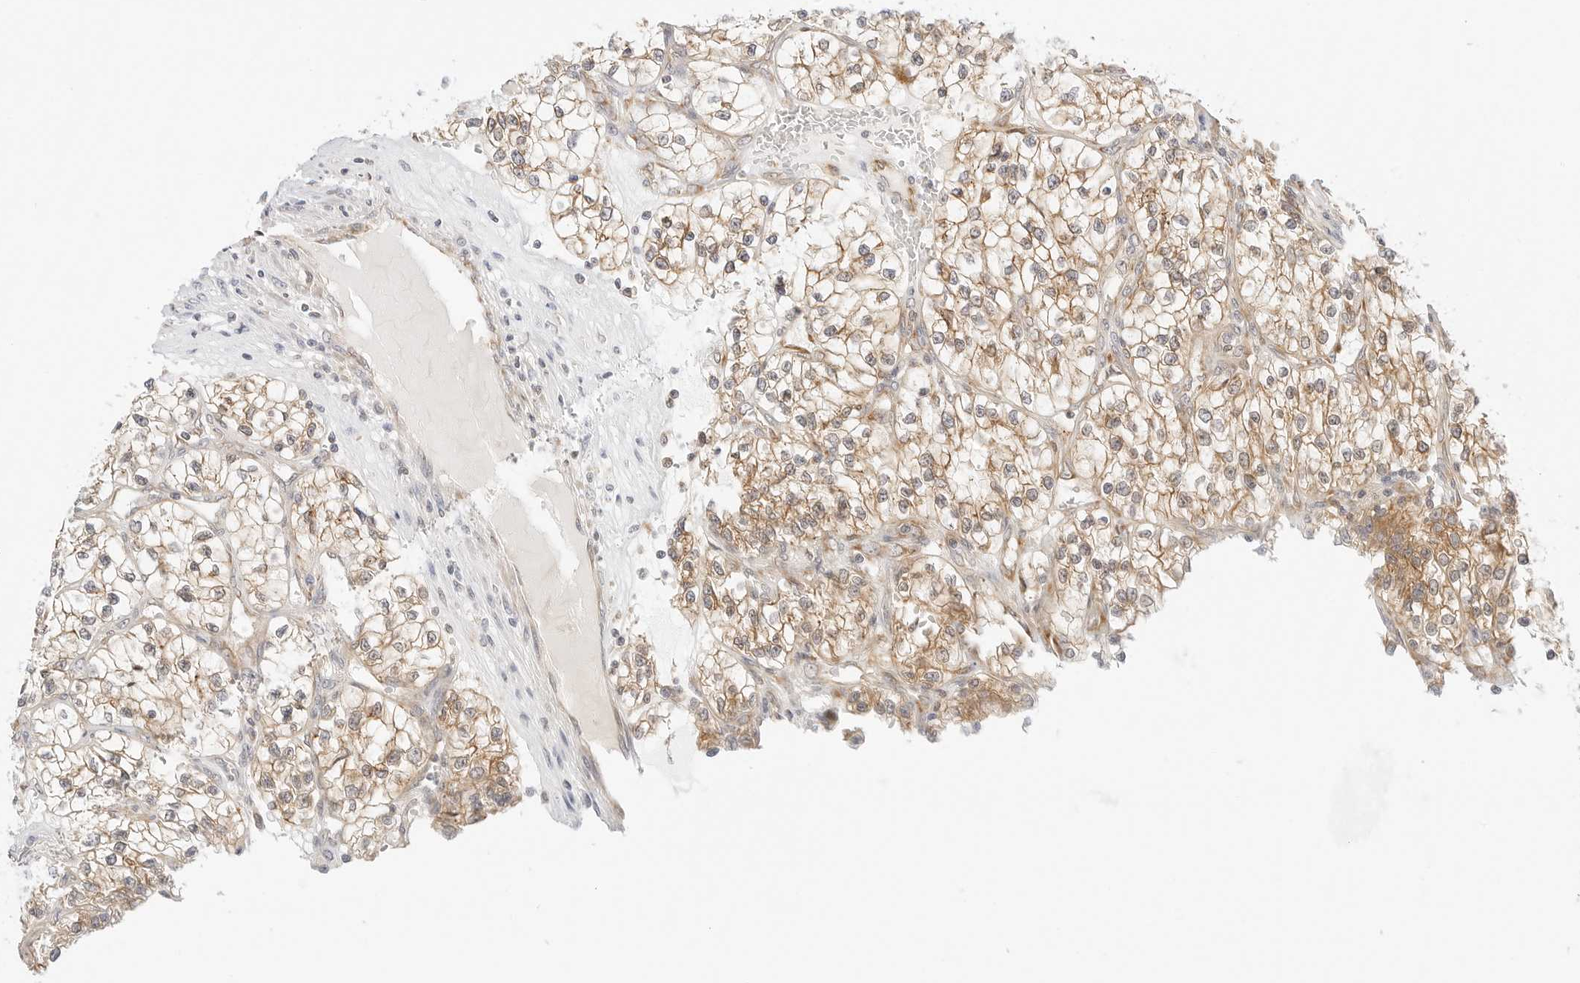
{"staining": {"intensity": "moderate", "quantity": ">75%", "location": "cytoplasmic/membranous"}, "tissue": "renal cancer", "cell_type": "Tumor cells", "image_type": "cancer", "snomed": [{"axis": "morphology", "description": "Adenocarcinoma, NOS"}, {"axis": "topography", "description": "Kidney"}], "caption": "Adenocarcinoma (renal) stained with DAB immunohistochemistry shows medium levels of moderate cytoplasmic/membranous staining in about >75% of tumor cells. (DAB IHC, brown staining for protein, blue staining for nuclei).", "gene": "ERO1B", "patient": {"sex": "female", "age": 57}}